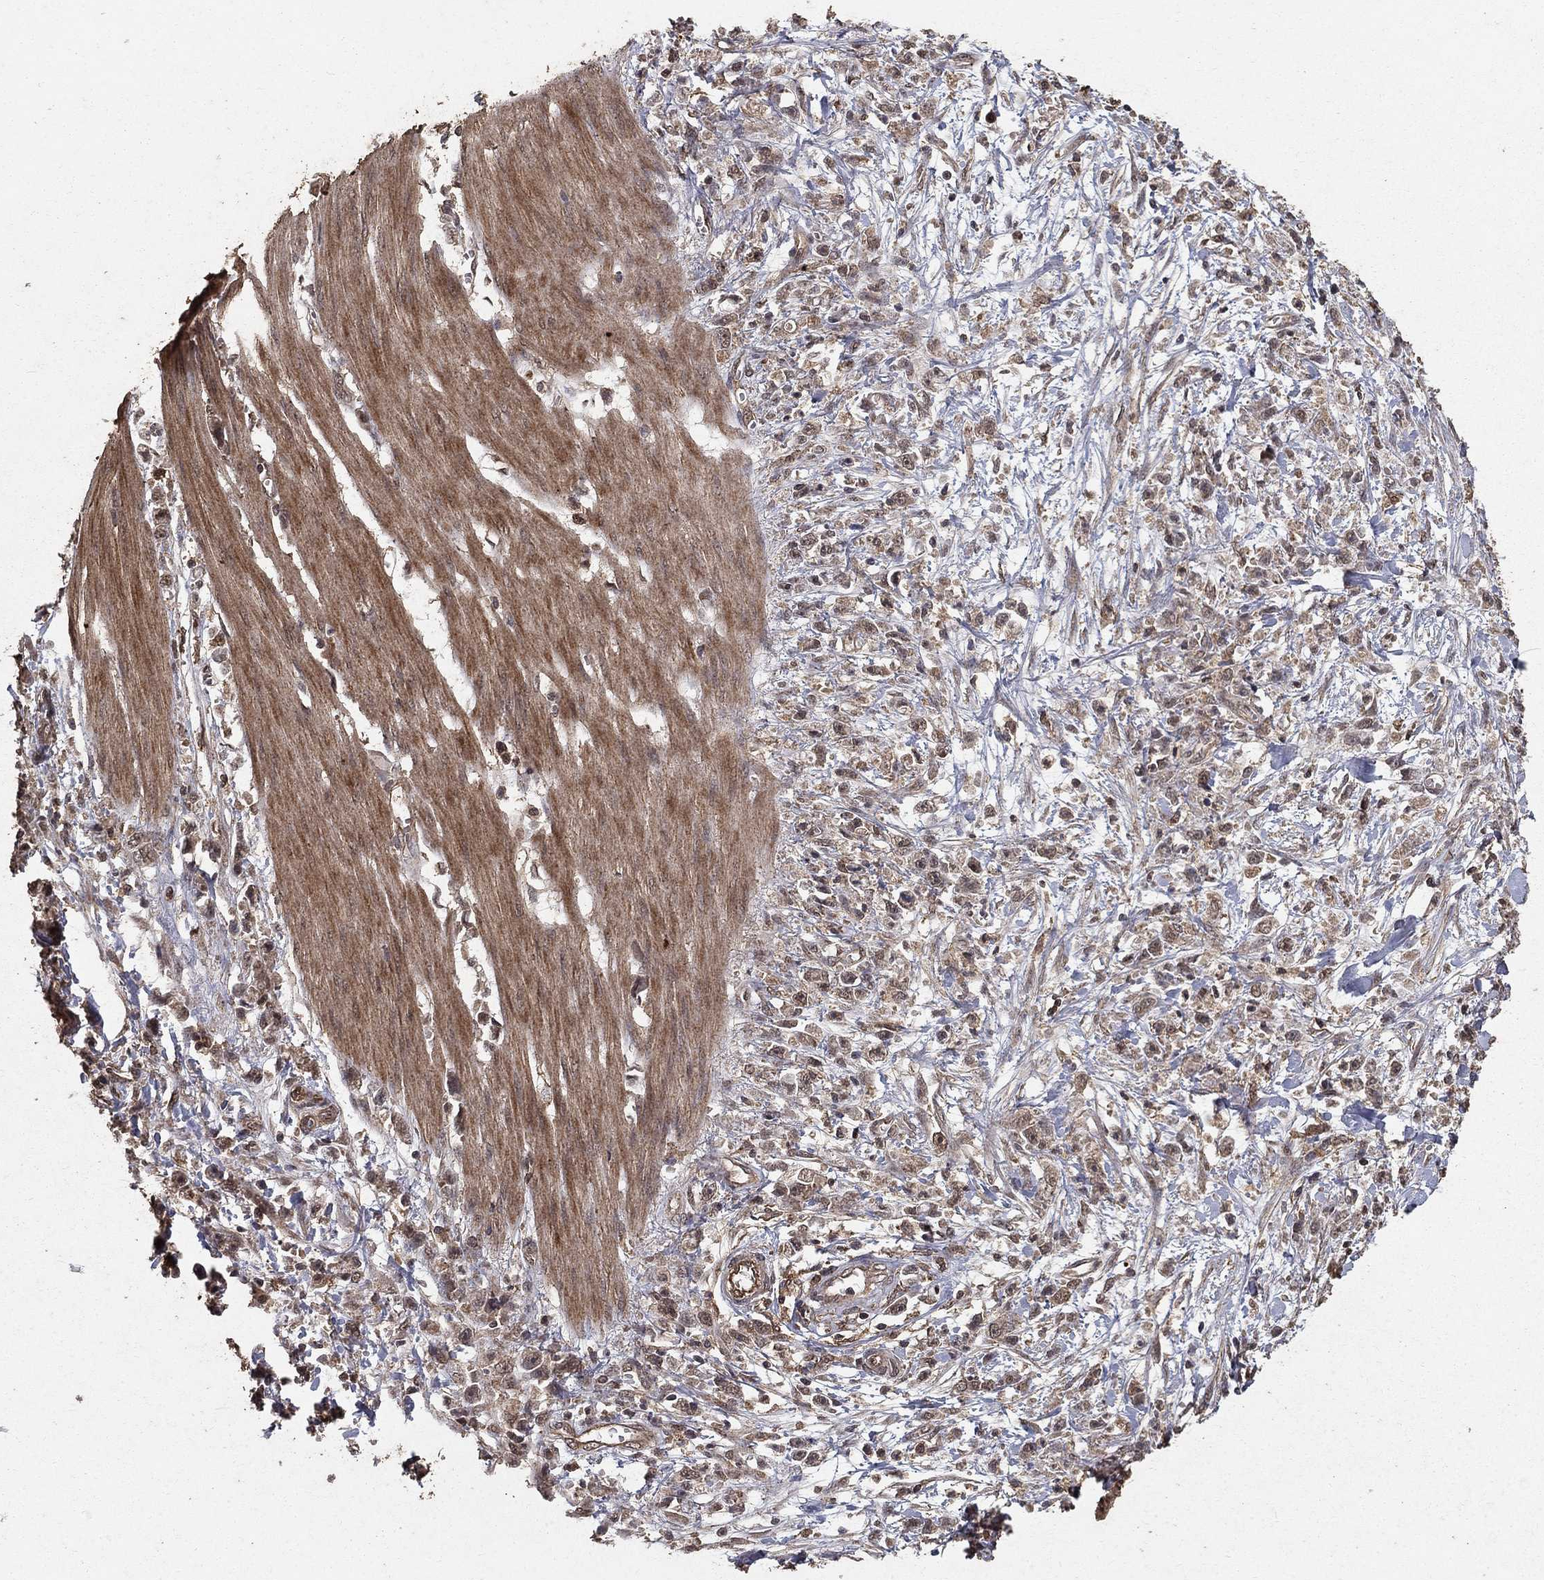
{"staining": {"intensity": "negative", "quantity": "none", "location": "none"}, "tissue": "stomach cancer", "cell_type": "Tumor cells", "image_type": "cancer", "snomed": [{"axis": "morphology", "description": "Adenocarcinoma, NOS"}, {"axis": "topography", "description": "Stomach"}], "caption": "This is a histopathology image of immunohistochemistry (IHC) staining of adenocarcinoma (stomach), which shows no positivity in tumor cells.", "gene": "PRDM1", "patient": {"sex": "female", "age": 59}}